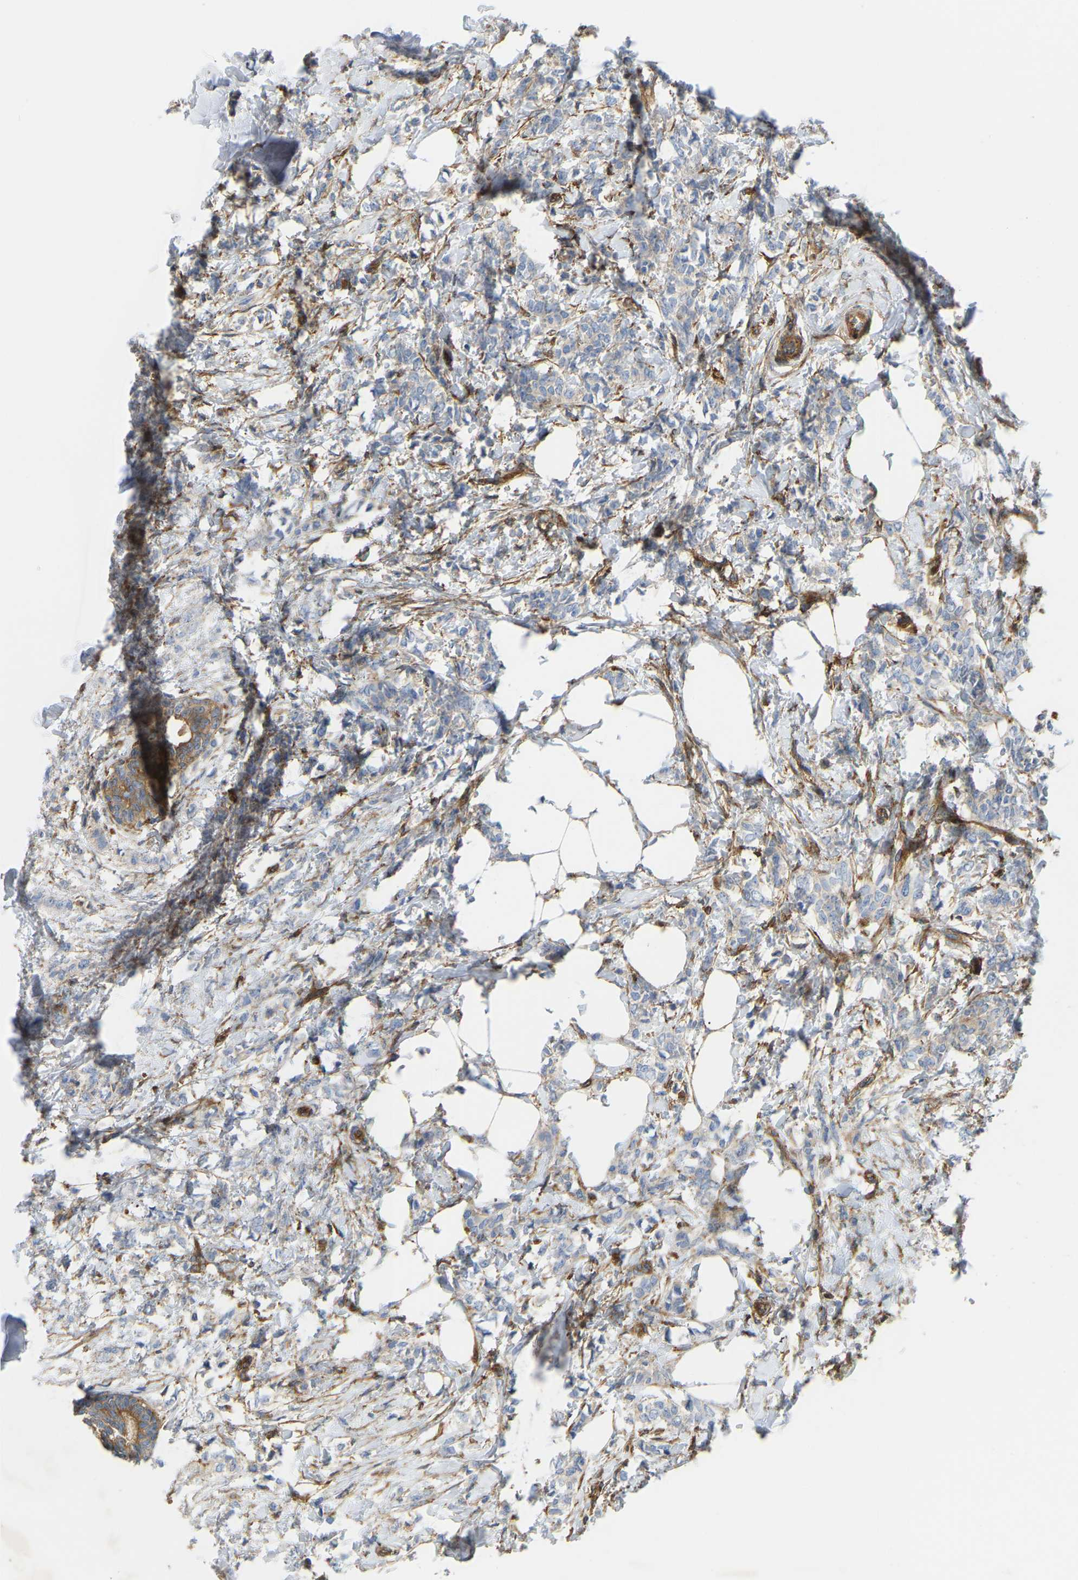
{"staining": {"intensity": "negative", "quantity": "none", "location": "none"}, "tissue": "breast cancer", "cell_type": "Tumor cells", "image_type": "cancer", "snomed": [{"axis": "morphology", "description": "Lobular carcinoma, in situ"}, {"axis": "morphology", "description": "Lobular carcinoma"}, {"axis": "topography", "description": "Breast"}], "caption": "IHC micrograph of human breast cancer stained for a protein (brown), which demonstrates no expression in tumor cells.", "gene": "PICALM", "patient": {"sex": "female", "age": 41}}